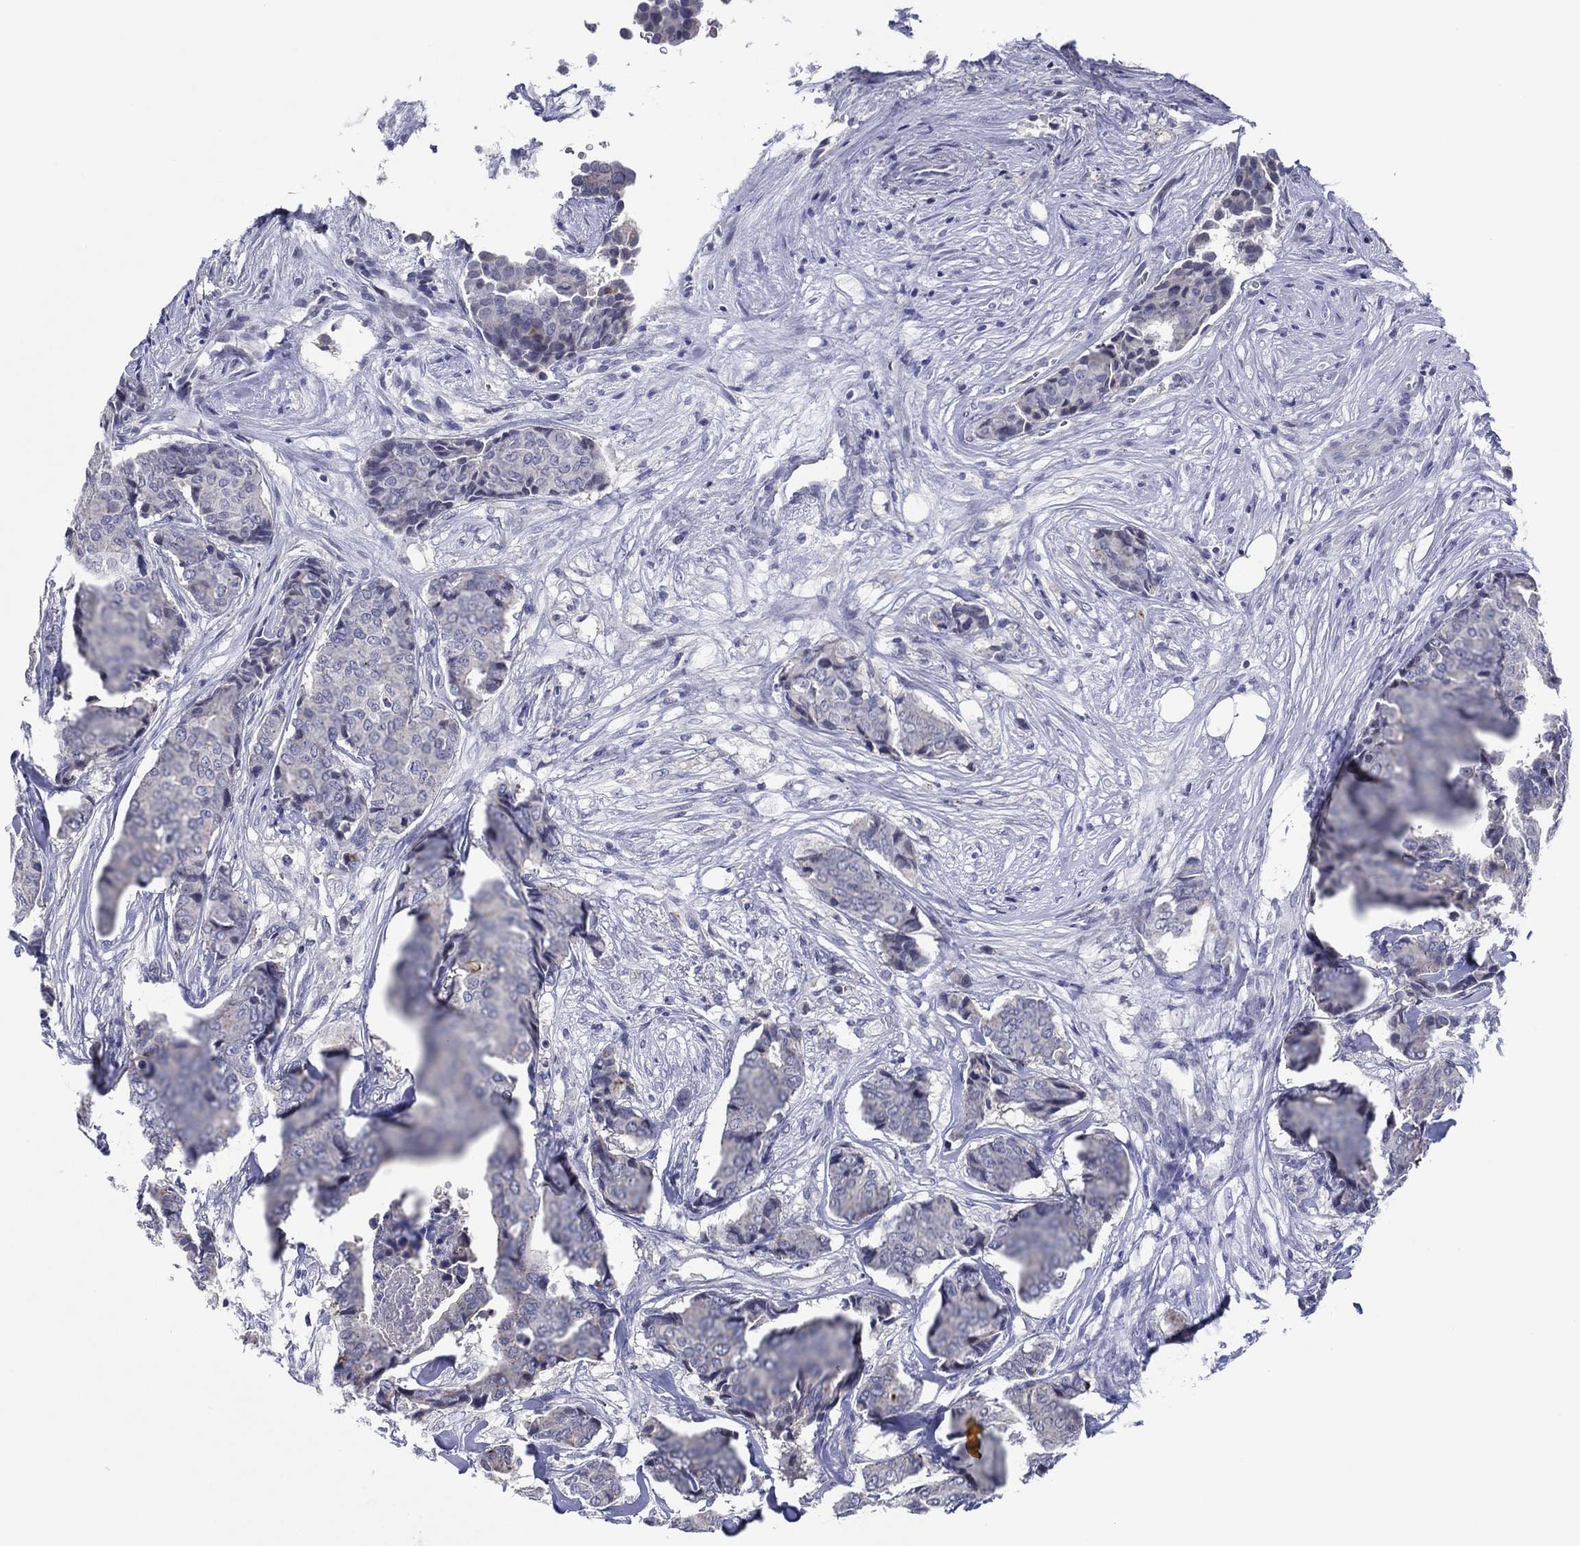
{"staining": {"intensity": "negative", "quantity": "none", "location": "none"}, "tissue": "breast cancer", "cell_type": "Tumor cells", "image_type": "cancer", "snomed": [{"axis": "morphology", "description": "Duct carcinoma"}, {"axis": "topography", "description": "Breast"}], "caption": "High magnification brightfield microscopy of breast cancer (infiltrating ductal carcinoma) stained with DAB (brown) and counterstained with hematoxylin (blue): tumor cells show no significant positivity.", "gene": "TRIM31", "patient": {"sex": "female", "age": 75}}